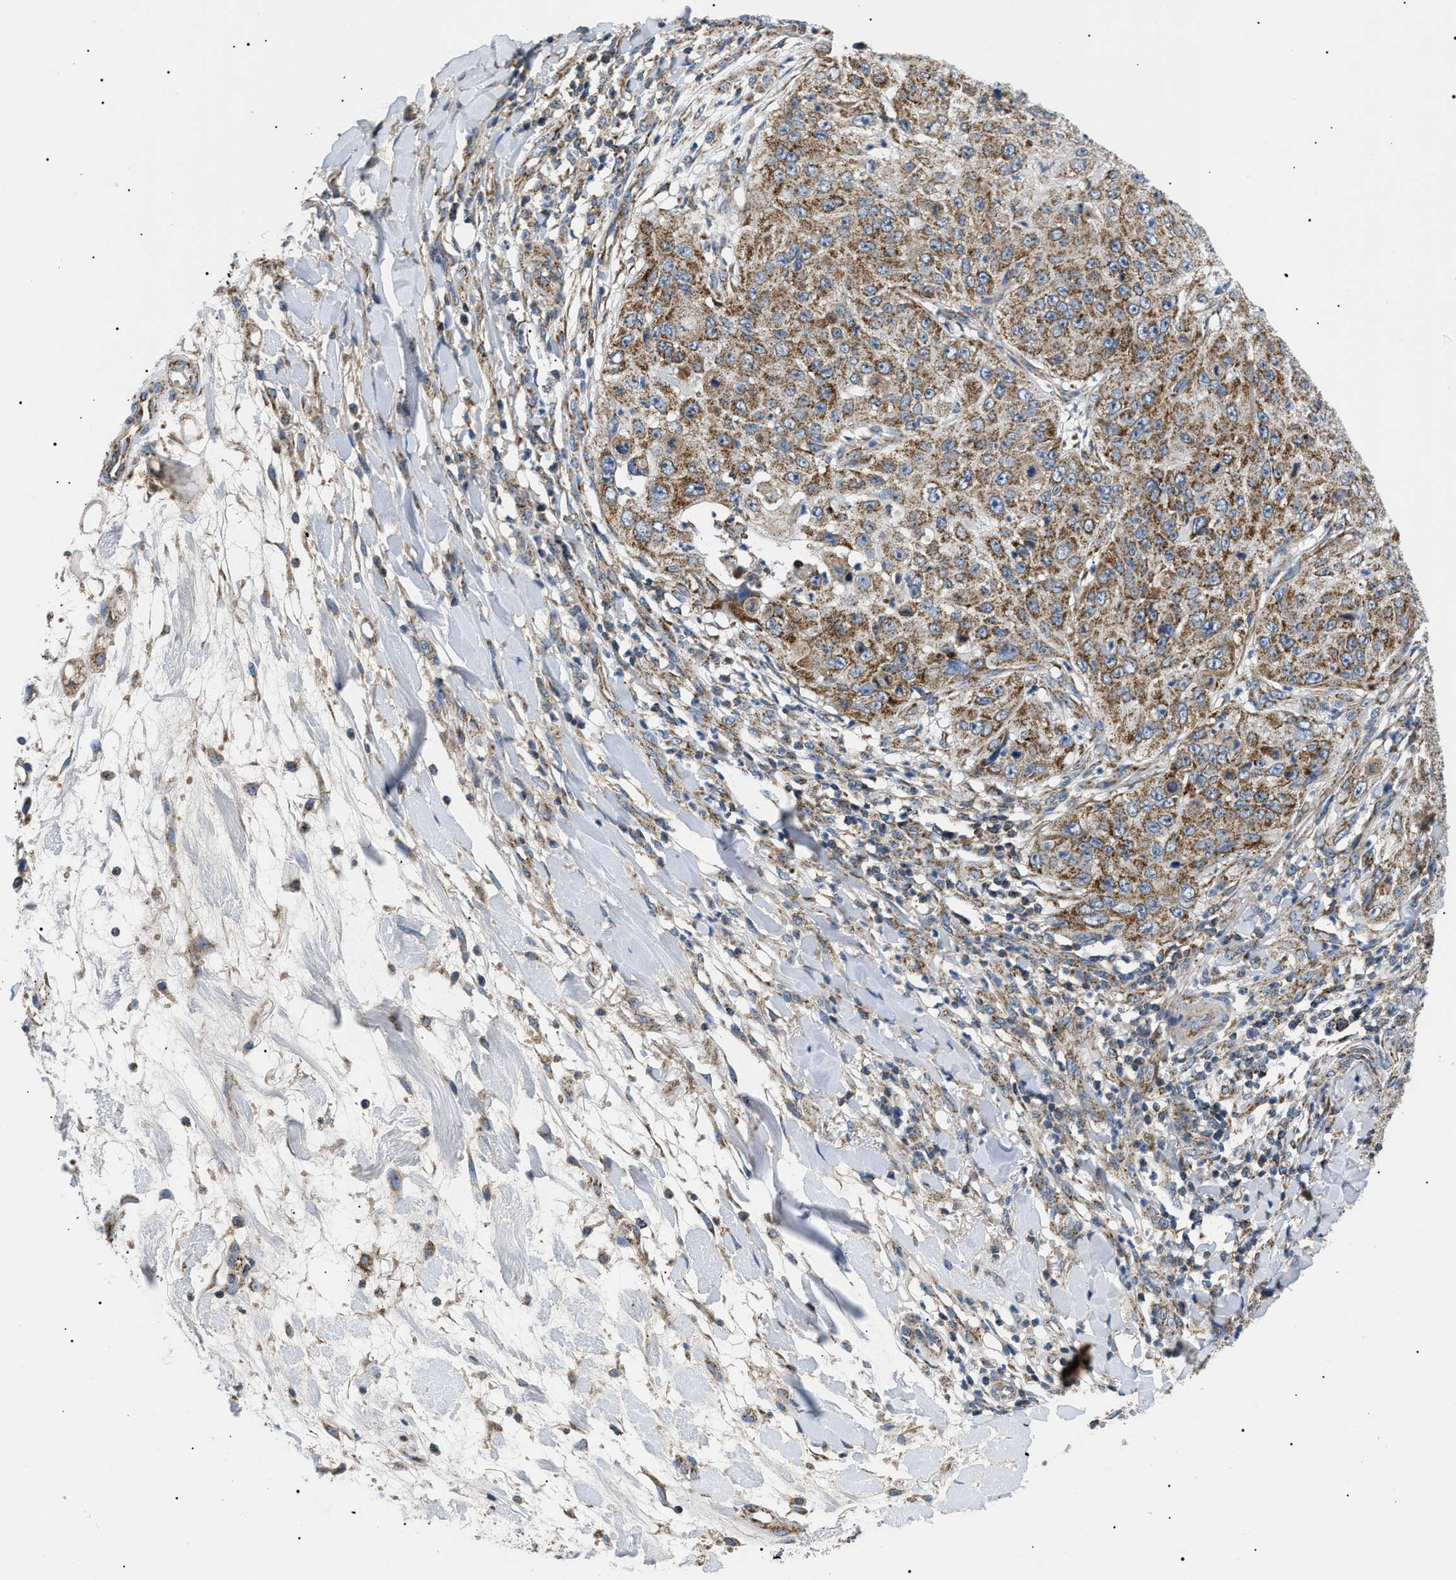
{"staining": {"intensity": "moderate", "quantity": ">75%", "location": "cytoplasmic/membranous"}, "tissue": "skin cancer", "cell_type": "Tumor cells", "image_type": "cancer", "snomed": [{"axis": "morphology", "description": "Squamous cell carcinoma, NOS"}, {"axis": "topography", "description": "Skin"}], "caption": "Skin cancer stained for a protein displays moderate cytoplasmic/membranous positivity in tumor cells.", "gene": "TOMM6", "patient": {"sex": "female", "age": 80}}